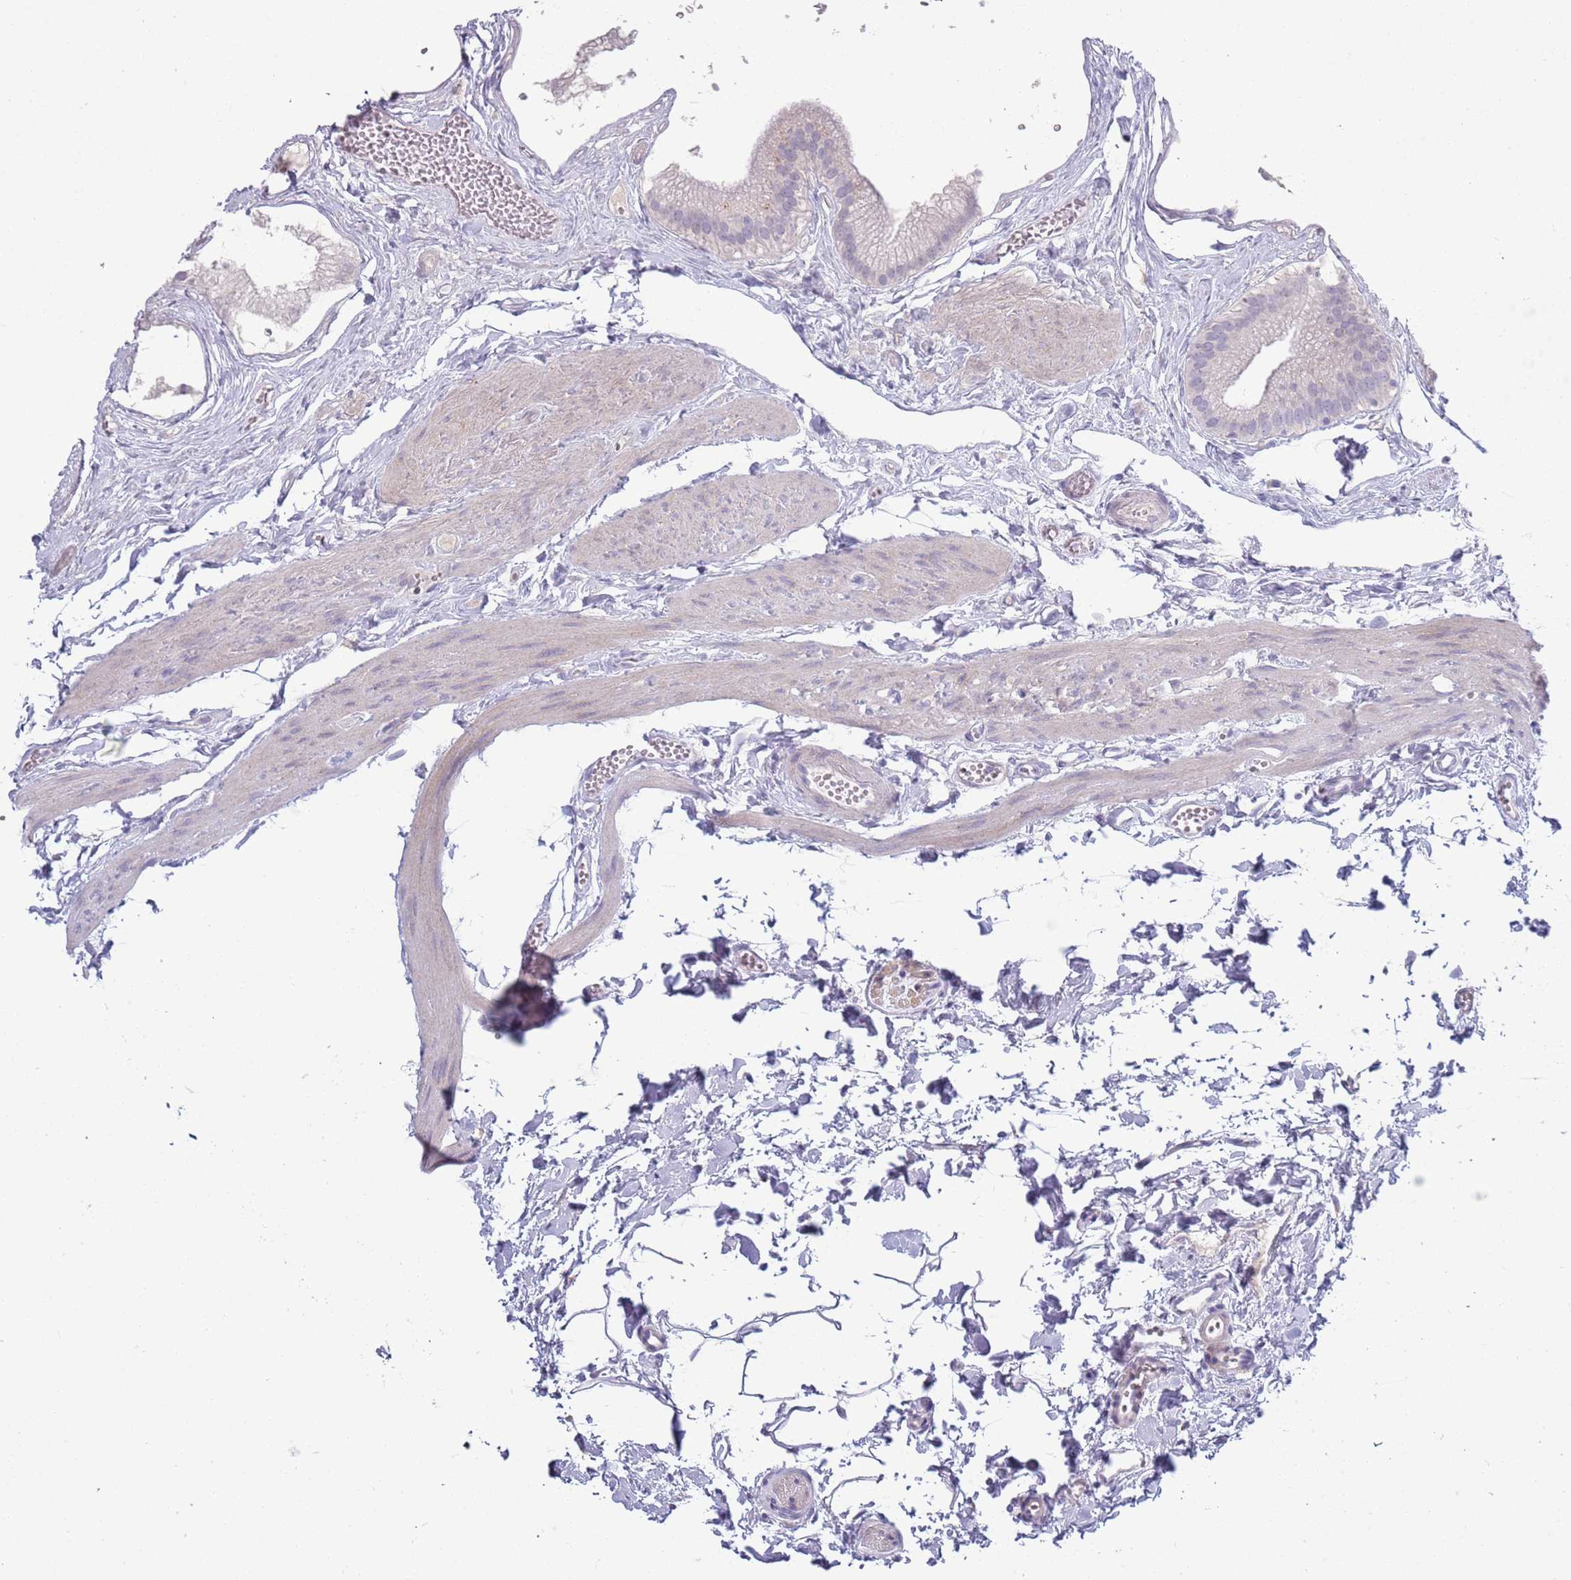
{"staining": {"intensity": "negative", "quantity": "none", "location": "none"}, "tissue": "gallbladder", "cell_type": "Glandular cells", "image_type": "normal", "snomed": [{"axis": "morphology", "description": "Normal tissue, NOS"}, {"axis": "topography", "description": "Gallbladder"}], "caption": "Immunohistochemistry photomicrograph of normal human gallbladder stained for a protein (brown), which shows no staining in glandular cells.", "gene": "ACSBG1", "patient": {"sex": "female", "age": 54}}